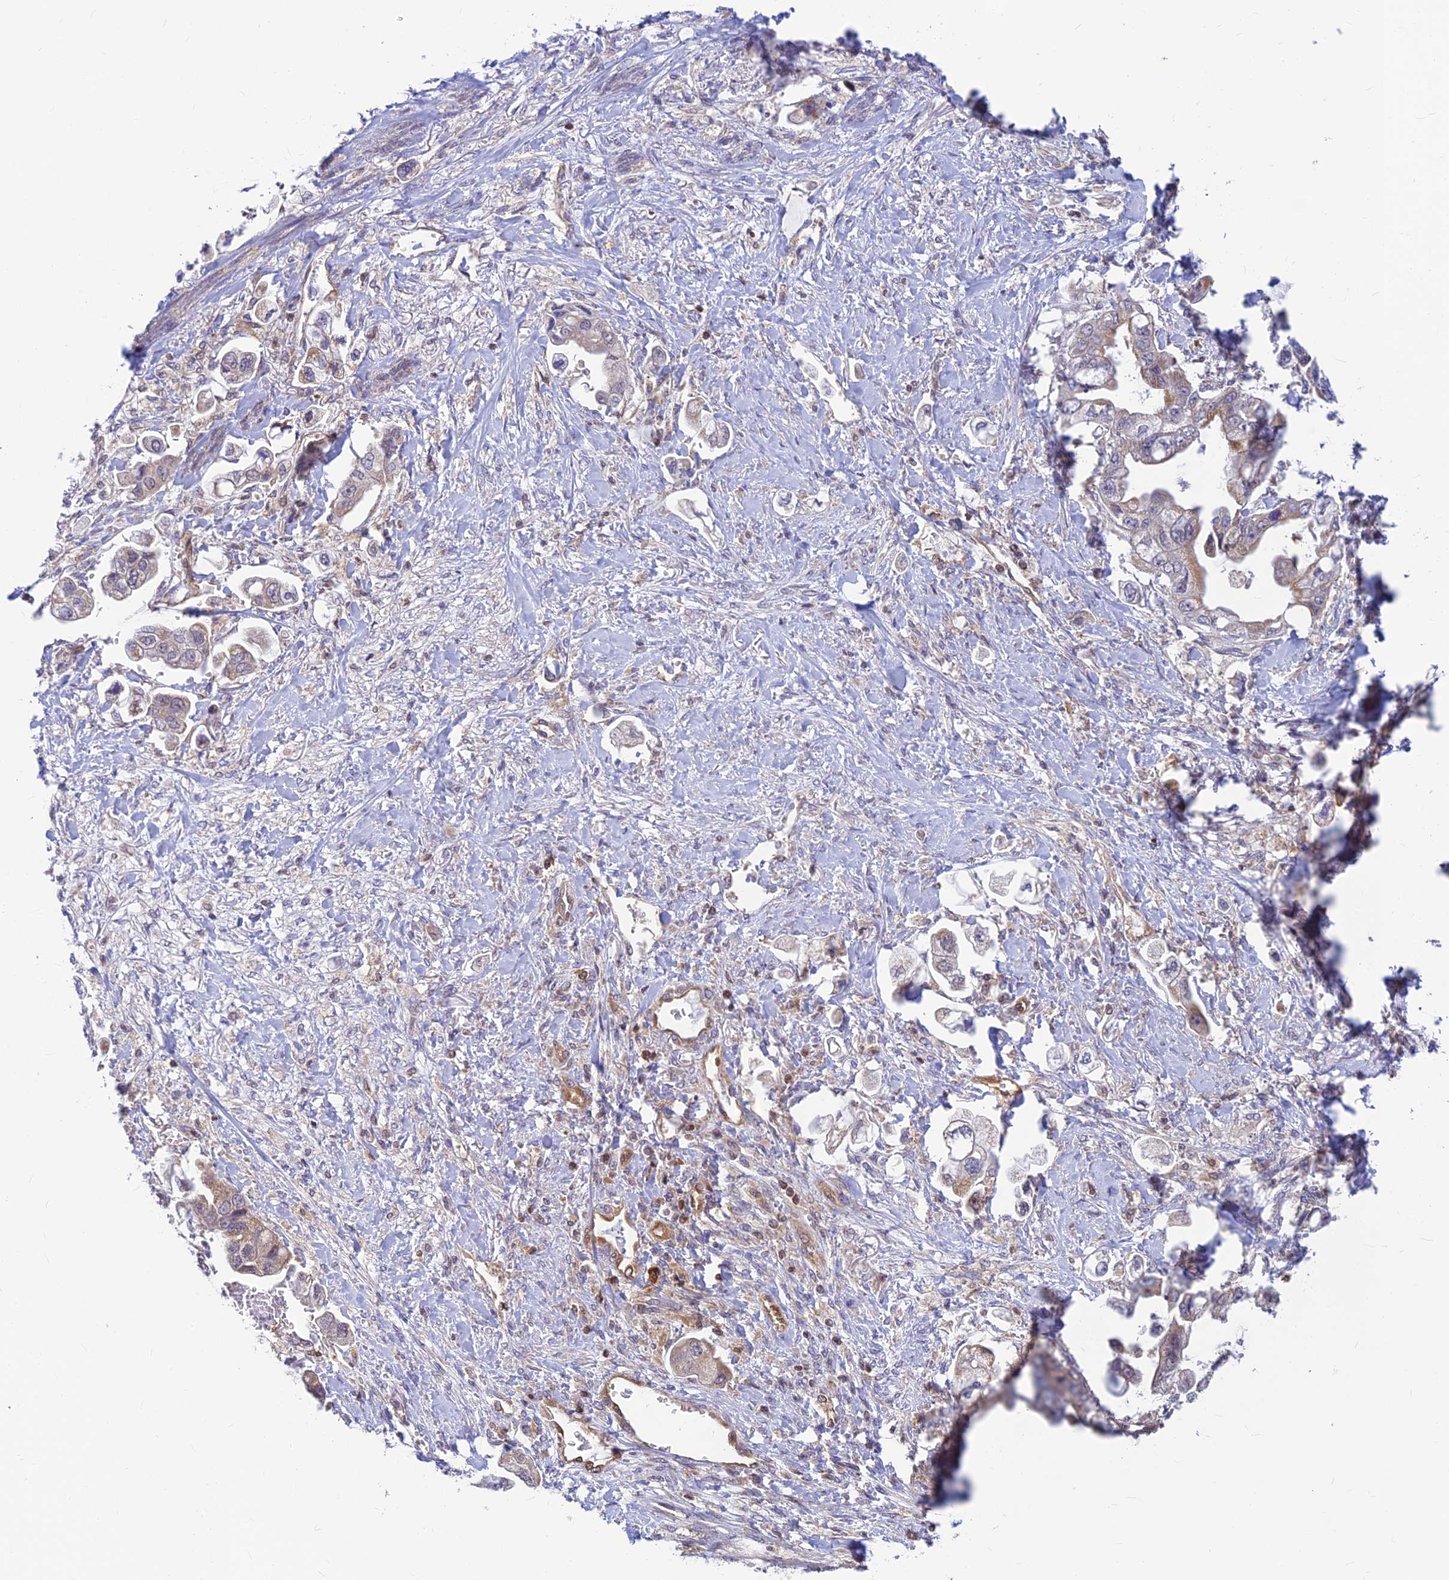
{"staining": {"intensity": "weak", "quantity": "<25%", "location": "cytoplasmic/membranous"}, "tissue": "stomach cancer", "cell_type": "Tumor cells", "image_type": "cancer", "snomed": [{"axis": "morphology", "description": "Adenocarcinoma, NOS"}, {"axis": "topography", "description": "Stomach"}], "caption": "IHC micrograph of neoplastic tissue: stomach adenocarcinoma stained with DAB (3,3'-diaminobenzidine) demonstrates no significant protein staining in tumor cells. Nuclei are stained in blue.", "gene": "LYSMD2", "patient": {"sex": "male", "age": 62}}